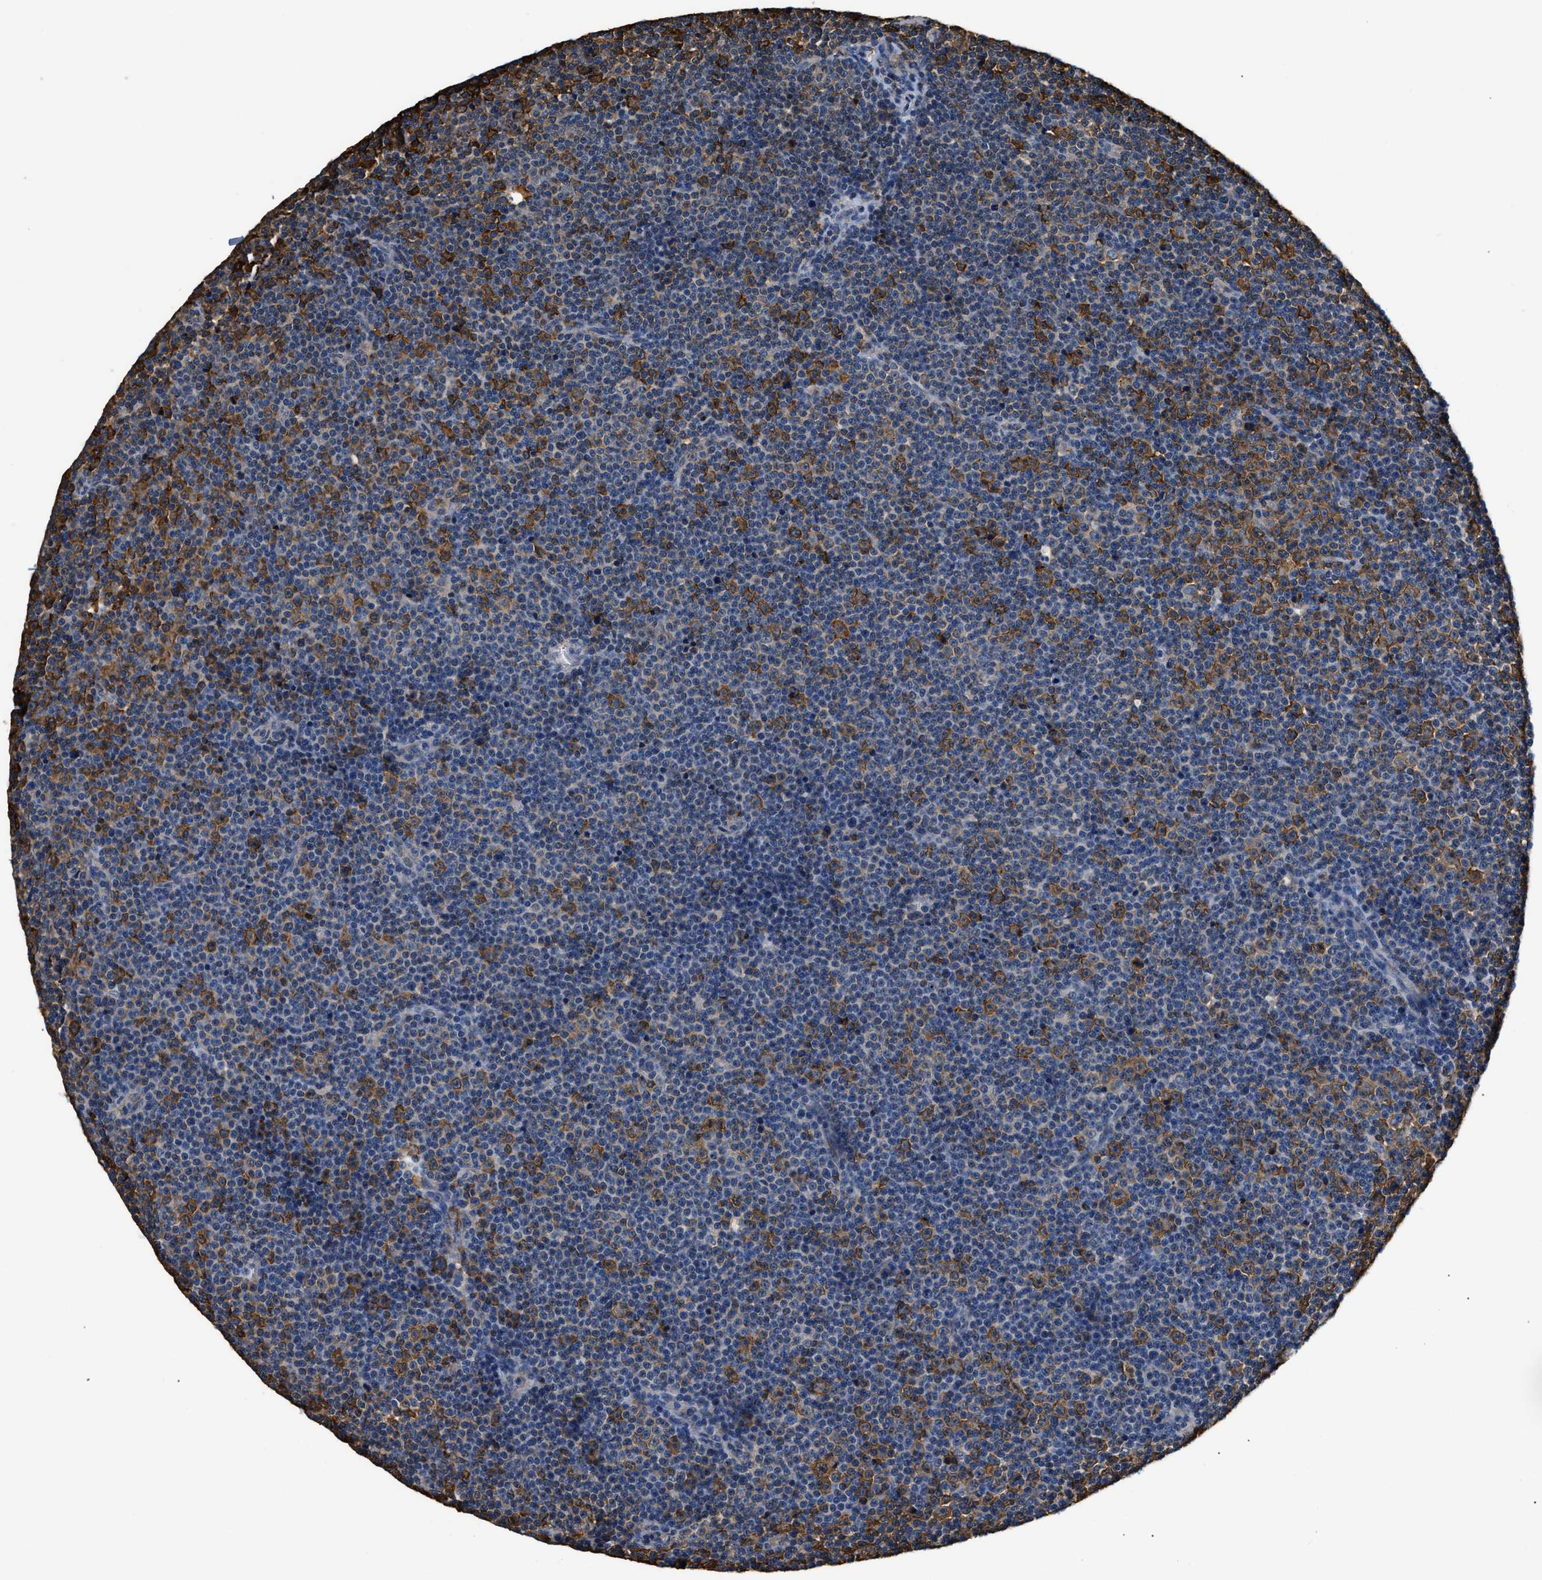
{"staining": {"intensity": "moderate", "quantity": "<25%", "location": "cytoplasmic/membranous"}, "tissue": "lymphoma", "cell_type": "Tumor cells", "image_type": "cancer", "snomed": [{"axis": "morphology", "description": "Malignant lymphoma, non-Hodgkin's type, Low grade"}, {"axis": "topography", "description": "Lymph node"}], "caption": "DAB (3,3'-diaminobenzidine) immunohistochemical staining of human lymphoma displays moderate cytoplasmic/membranous protein staining in approximately <25% of tumor cells. The staining was performed using DAB (3,3'-diaminobenzidine) to visualize the protein expression in brown, while the nuclei were stained in blue with hematoxylin (Magnification: 20x).", "gene": "PPP2R1B", "patient": {"sex": "female", "age": 67}}